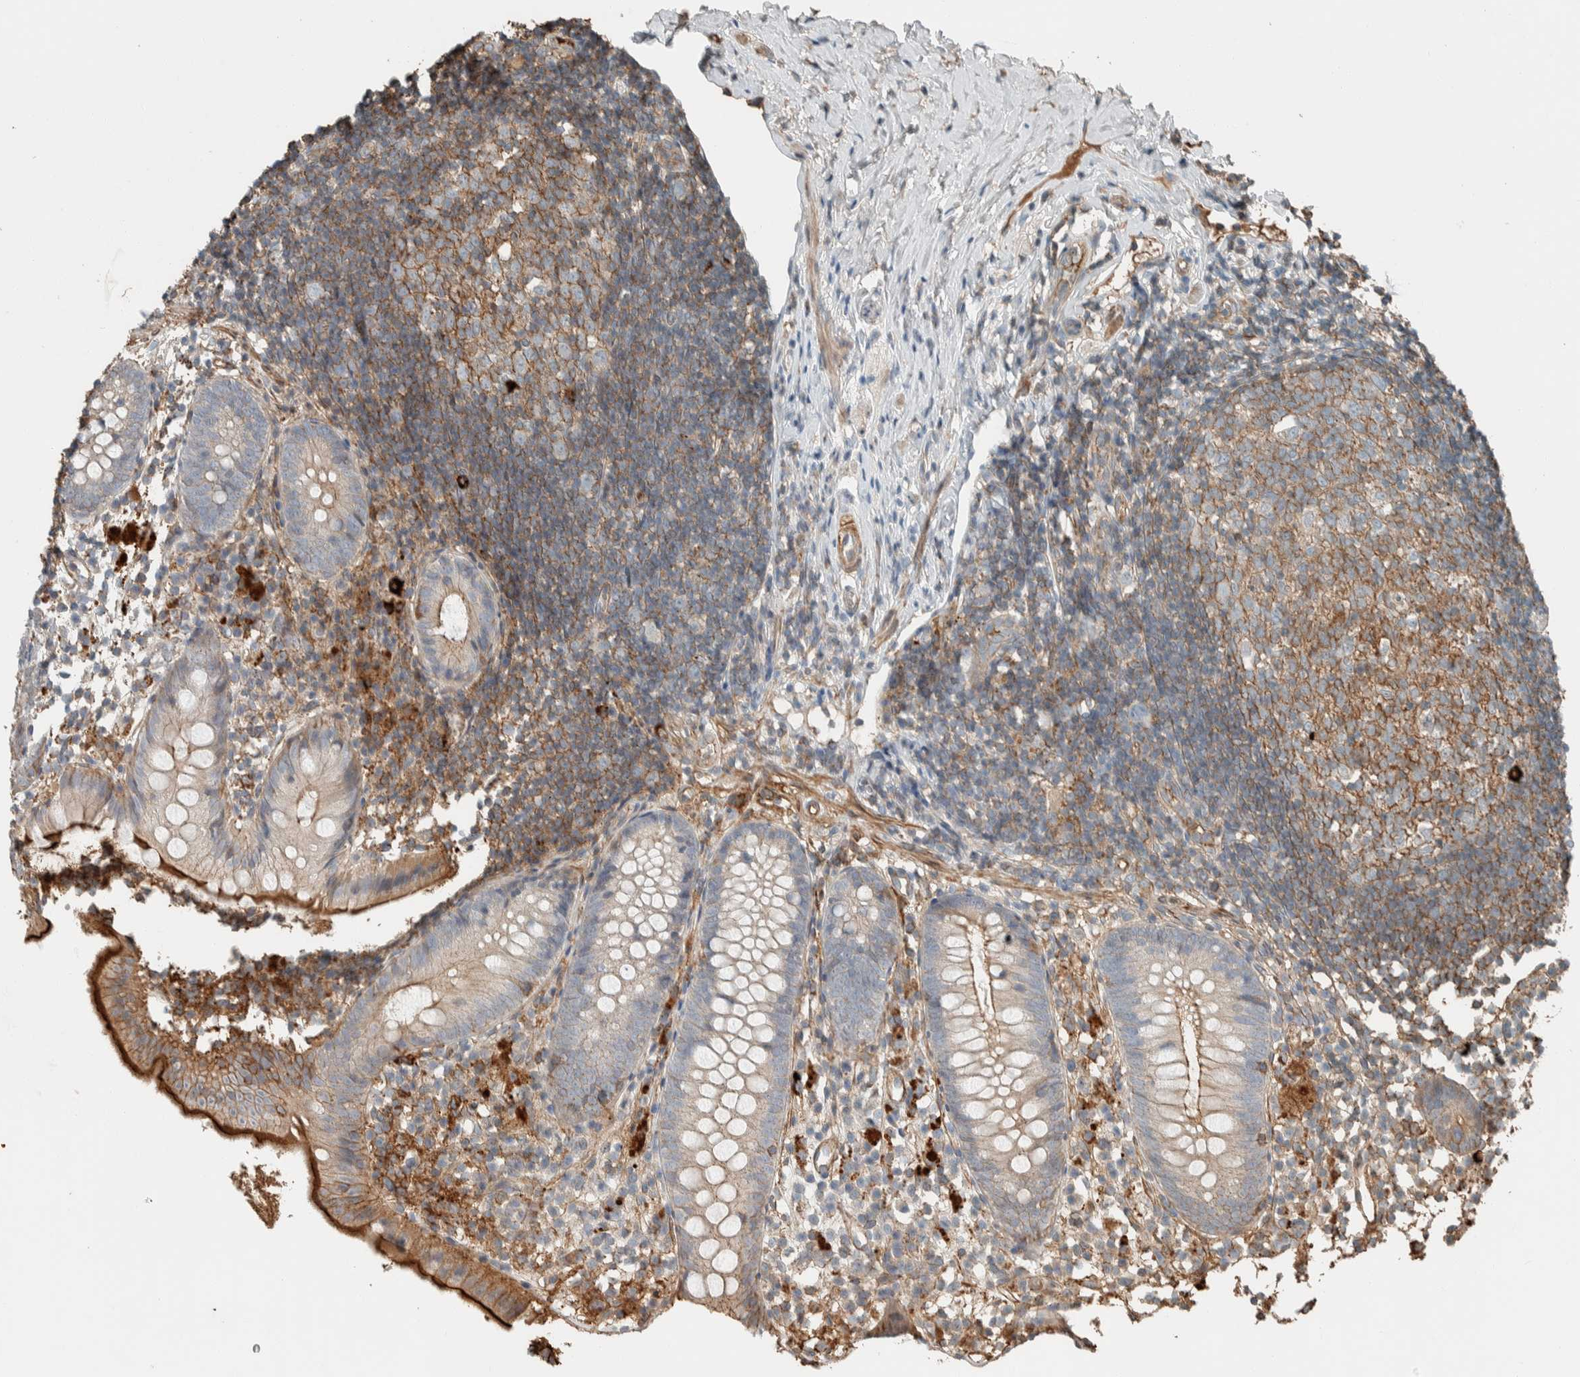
{"staining": {"intensity": "moderate", "quantity": "<25%", "location": "cytoplasmic/membranous"}, "tissue": "appendix", "cell_type": "Glandular cells", "image_type": "normal", "snomed": [{"axis": "morphology", "description": "Normal tissue, NOS"}, {"axis": "topography", "description": "Appendix"}], "caption": "A brown stain labels moderate cytoplasmic/membranous positivity of a protein in glandular cells of benign appendix. (DAB (3,3'-diaminobenzidine) = brown stain, brightfield microscopy at high magnification).", "gene": "CTBP2", "patient": {"sex": "female", "age": 20}}